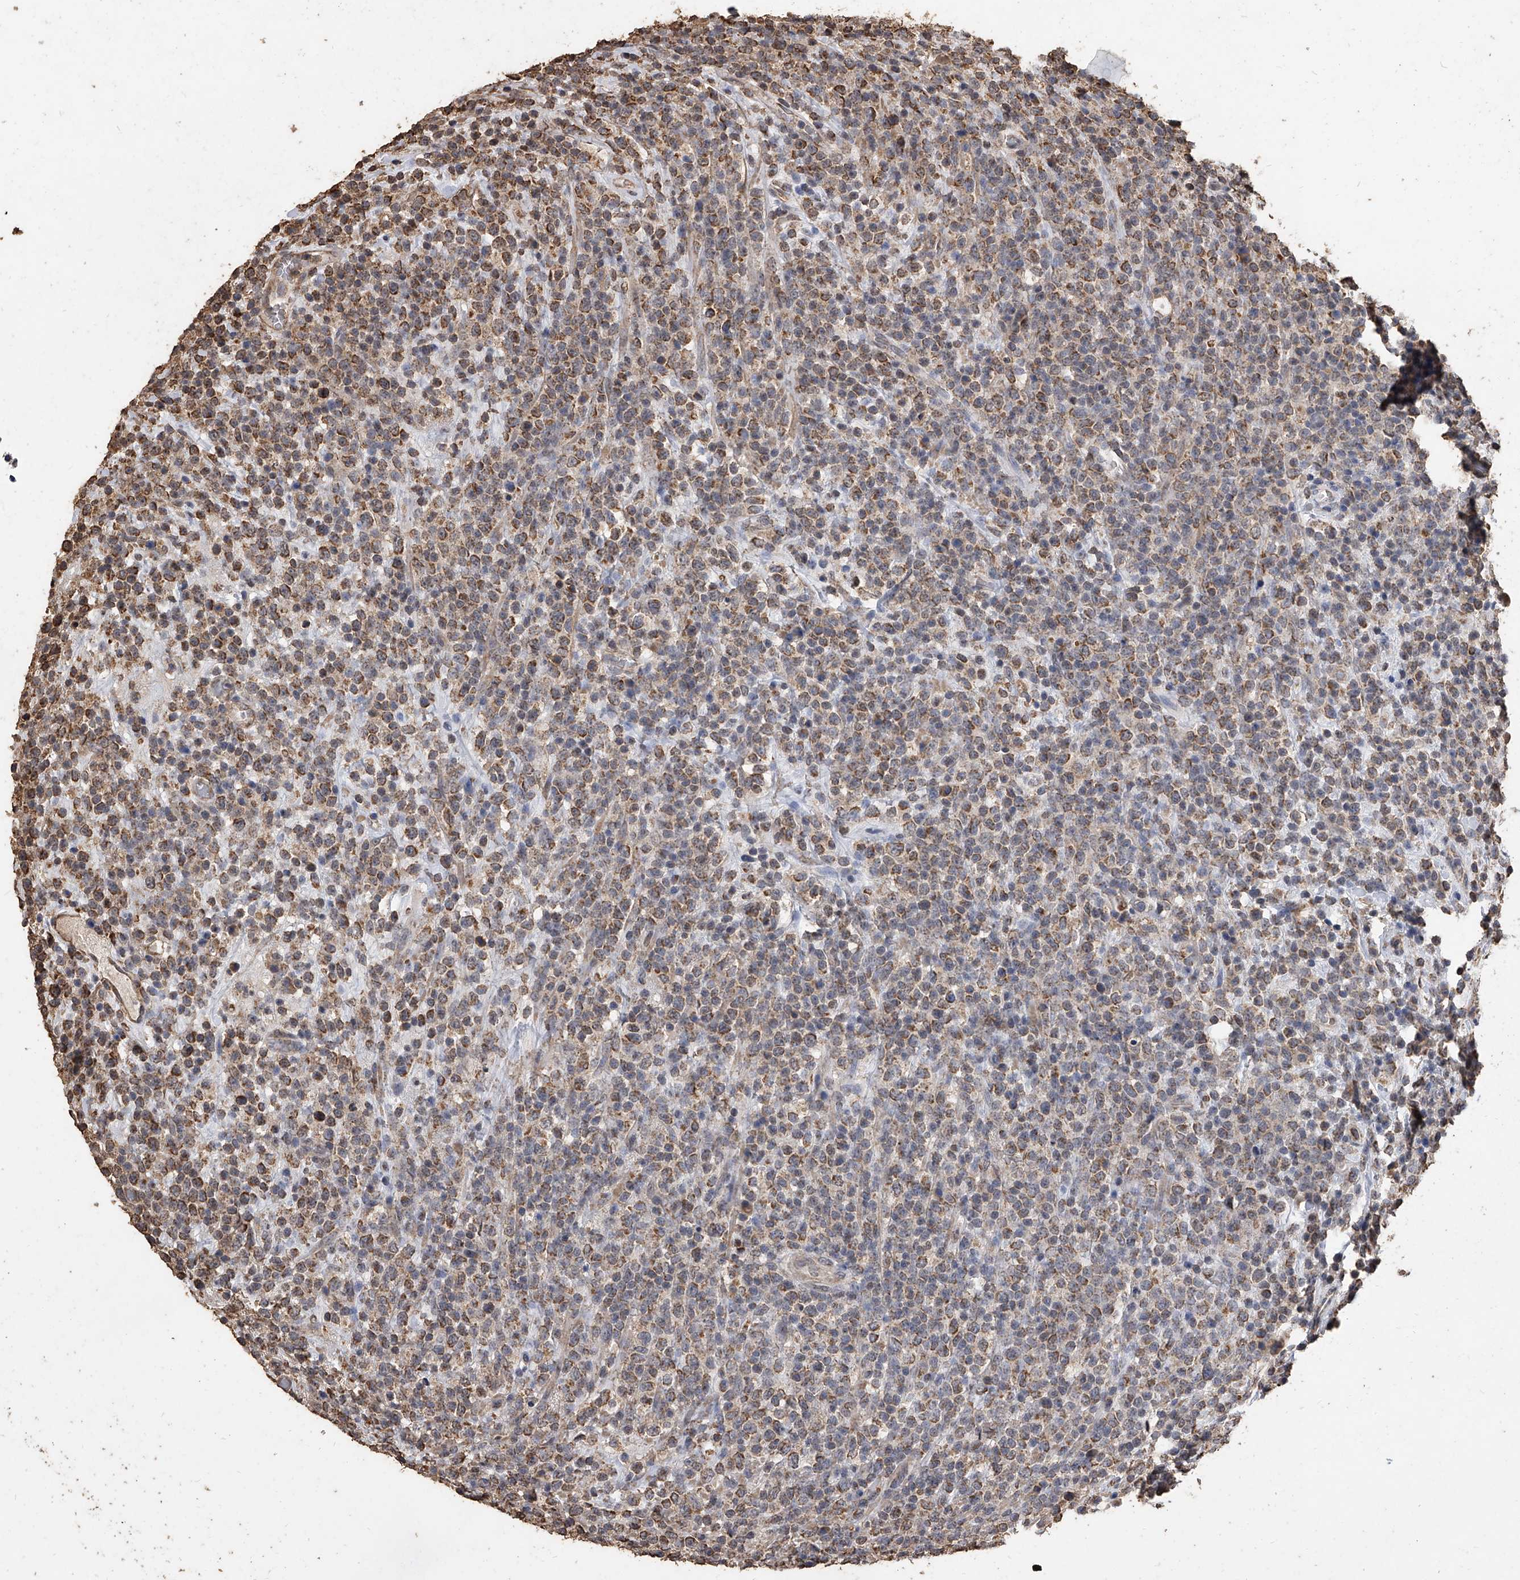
{"staining": {"intensity": "moderate", "quantity": ">75%", "location": "cytoplasmic/membranous"}, "tissue": "lymphoma", "cell_type": "Tumor cells", "image_type": "cancer", "snomed": [{"axis": "morphology", "description": "Malignant lymphoma, non-Hodgkin's type, High grade"}, {"axis": "topography", "description": "Colon"}], "caption": "Malignant lymphoma, non-Hodgkin's type (high-grade) stained for a protein demonstrates moderate cytoplasmic/membranous positivity in tumor cells. The staining was performed using DAB (3,3'-diaminobenzidine), with brown indicating positive protein expression. Nuclei are stained blue with hematoxylin.", "gene": "MRPL28", "patient": {"sex": "female", "age": 53}}